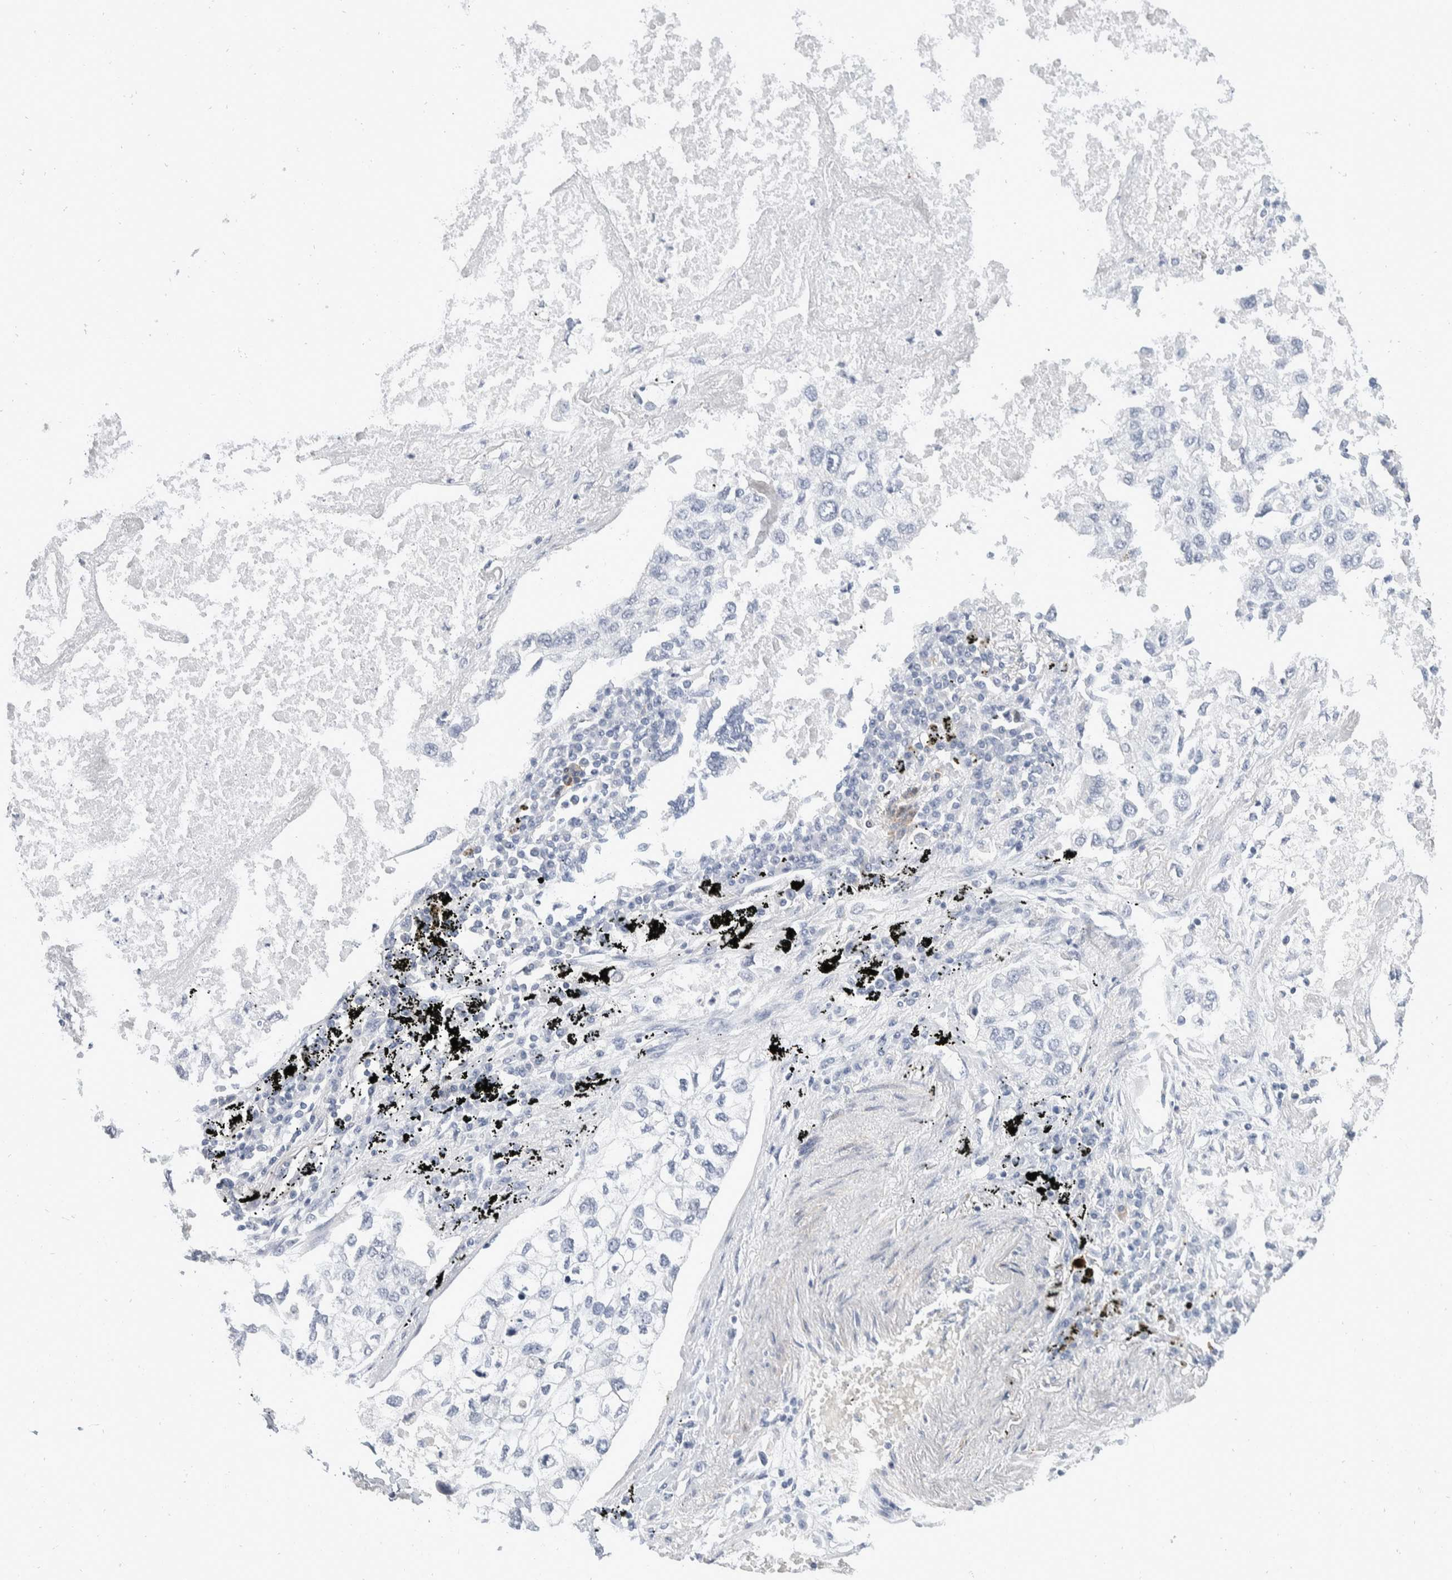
{"staining": {"intensity": "negative", "quantity": "none", "location": "none"}, "tissue": "lung cancer", "cell_type": "Tumor cells", "image_type": "cancer", "snomed": [{"axis": "morphology", "description": "Inflammation, NOS"}, {"axis": "morphology", "description": "Adenocarcinoma, NOS"}, {"axis": "topography", "description": "Lung"}], "caption": "Immunohistochemistry (IHC) histopathology image of neoplastic tissue: human lung cancer stained with DAB reveals no significant protein expression in tumor cells. (DAB IHC visualized using brightfield microscopy, high magnification).", "gene": "CATSPERD", "patient": {"sex": "male", "age": 63}}